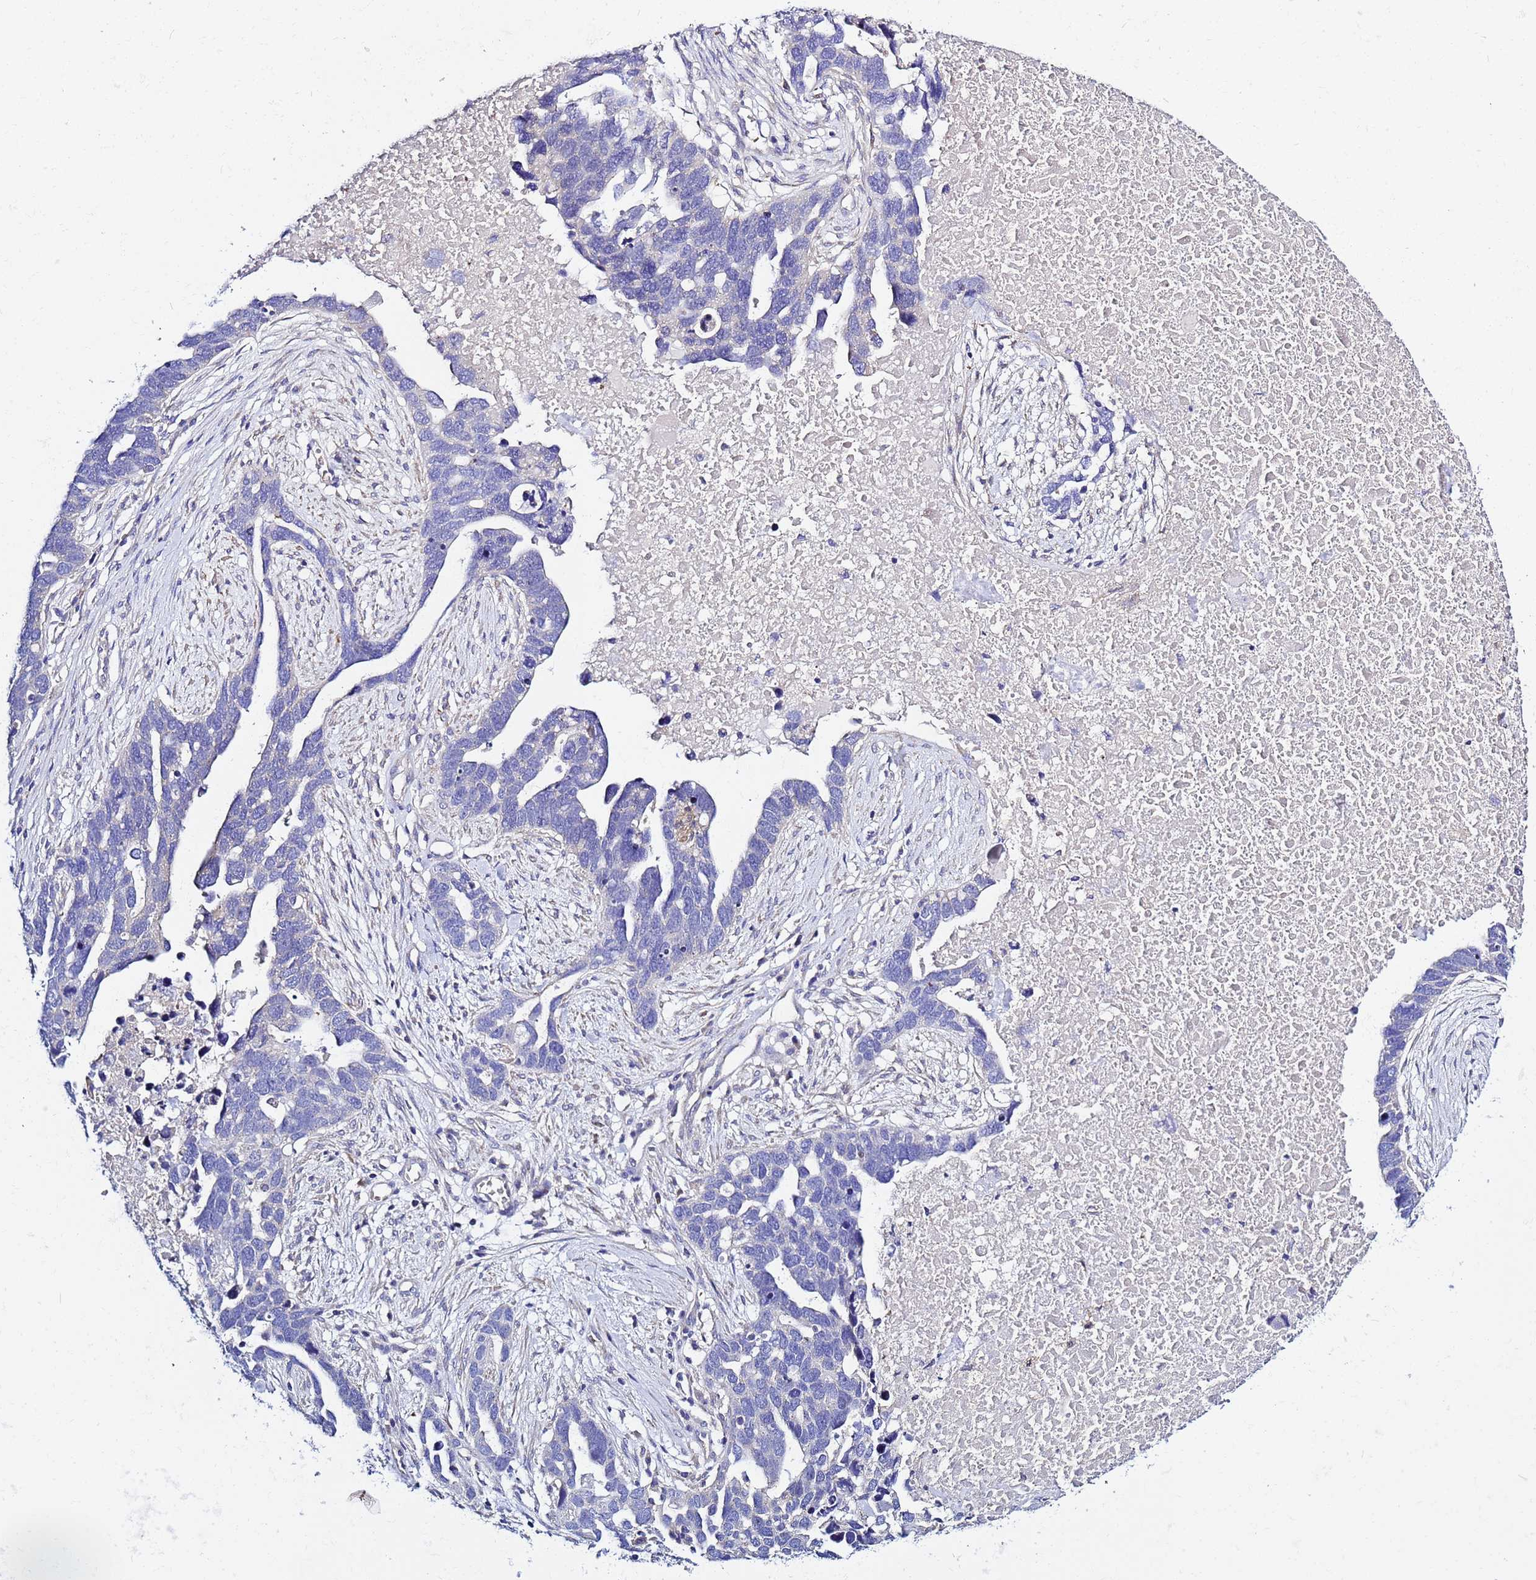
{"staining": {"intensity": "negative", "quantity": "none", "location": "none"}, "tissue": "ovarian cancer", "cell_type": "Tumor cells", "image_type": "cancer", "snomed": [{"axis": "morphology", "description": "Cystadenocarcinoma, serous, NOS"}, {"axis": "topography", "description": "Ovary"}], "caption": "Ovarian cancer stained for a protein using immunohistochemistry (IHC) reveals no staining tumor cells.", "gene": "USP18", "patient": {"sex": "female", "age": 54}}